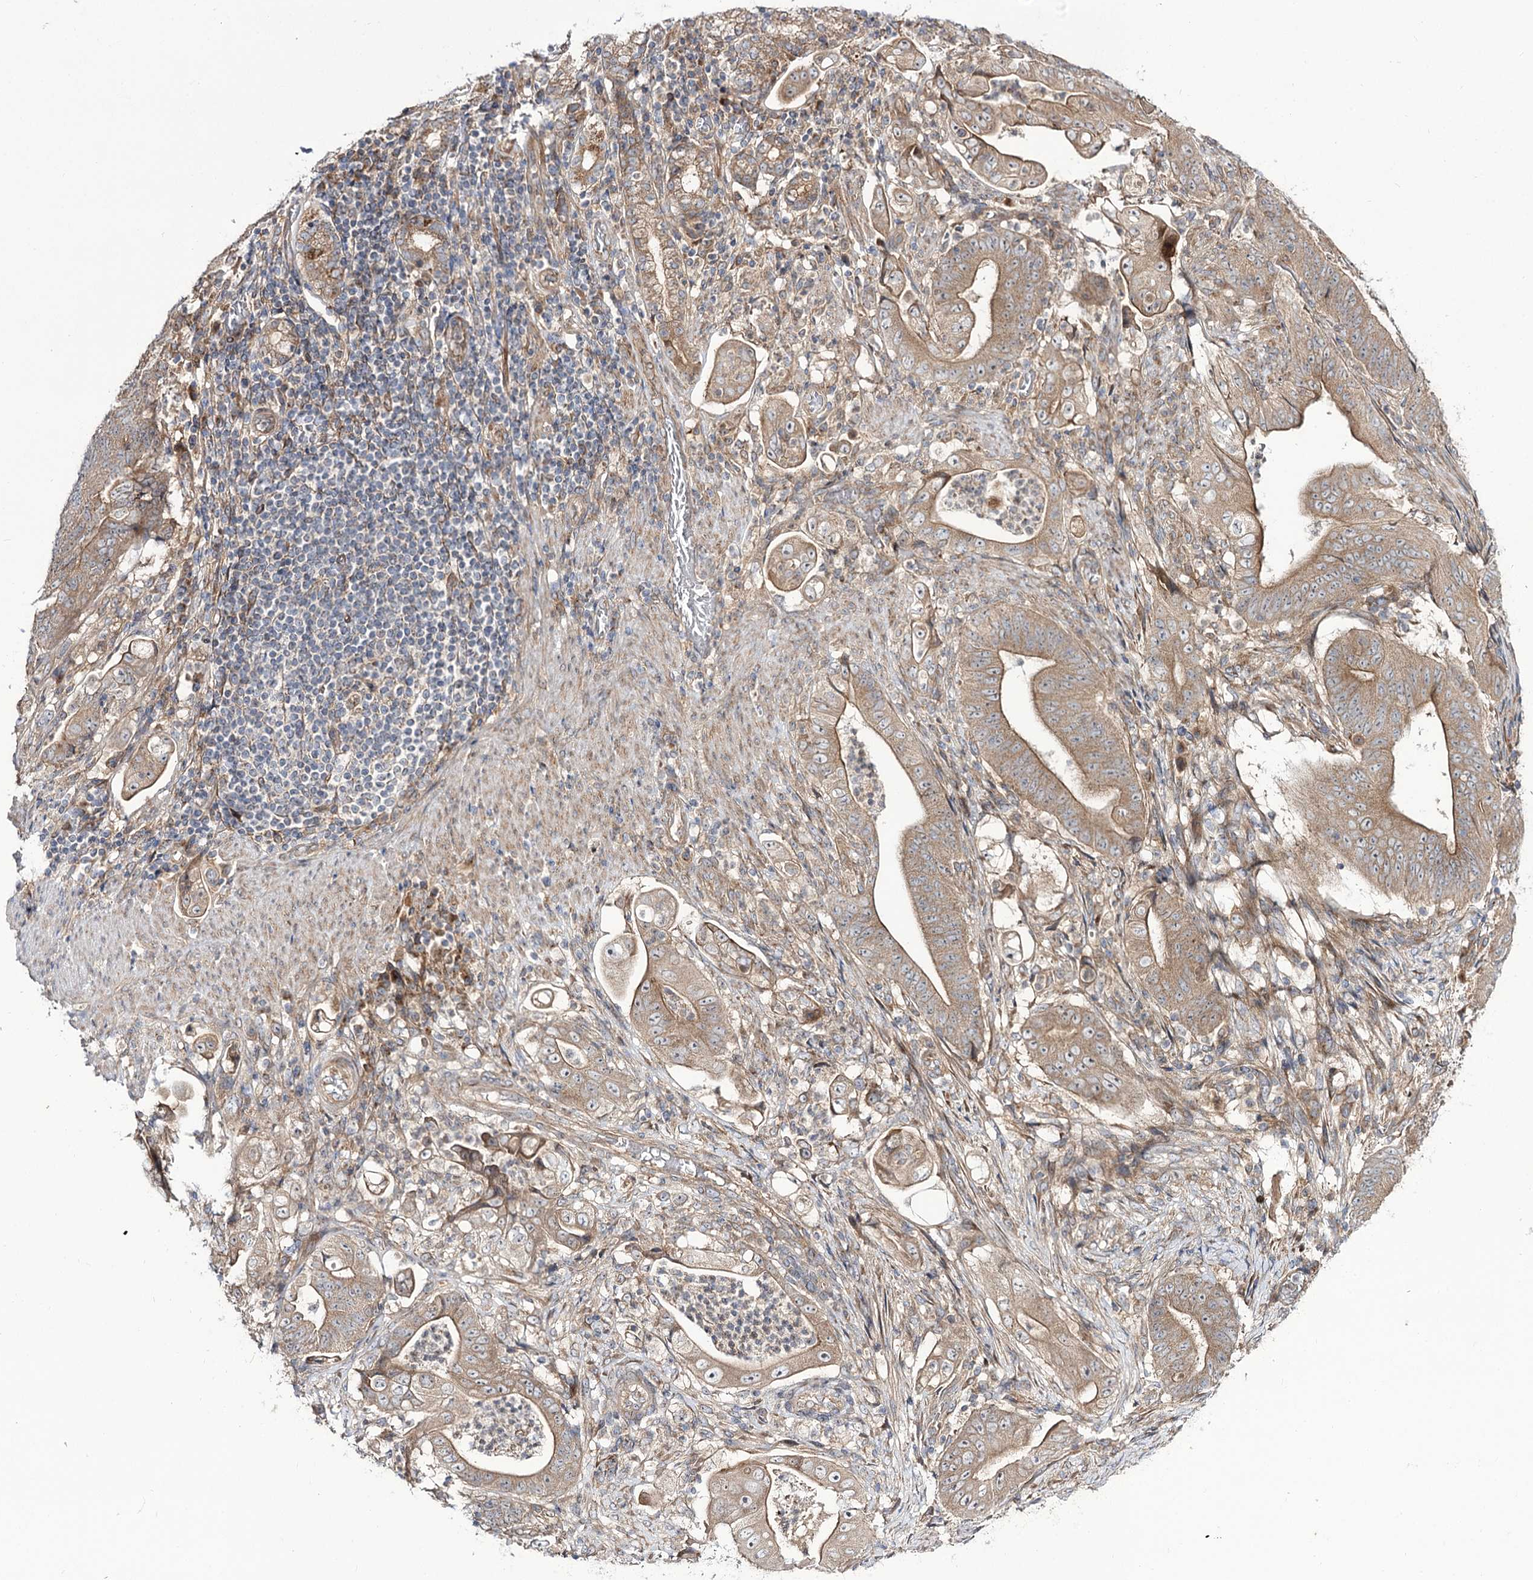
{"staining": {"intensity": "moderate", "quantity": ">75%", "location": "cytoplasmic/membranous"}, "tissue": "stomach cancer", "cell_type": "Tumor cells", "image_type": "cancer", "snomed": [{"axis": "morphology", "description": "Adenocarcinoma, NOS"}, {"axis": "topography", "description": "Stomach"}], "caption": "Immunohistochemical staining of human adenocarcinoma (stomach) displays medium levels of moderate cytoplasmic/membranous protein expression in approximately >75% of tumor cells. The protein is stained brown, and the nuclei are stained in blue (DAB (3,3'-diaminobenzidine) IHC with brightfield microscopy, high magnification).", "gene": "C11orf80", "patient": {"sex": "female", "age": 73}}